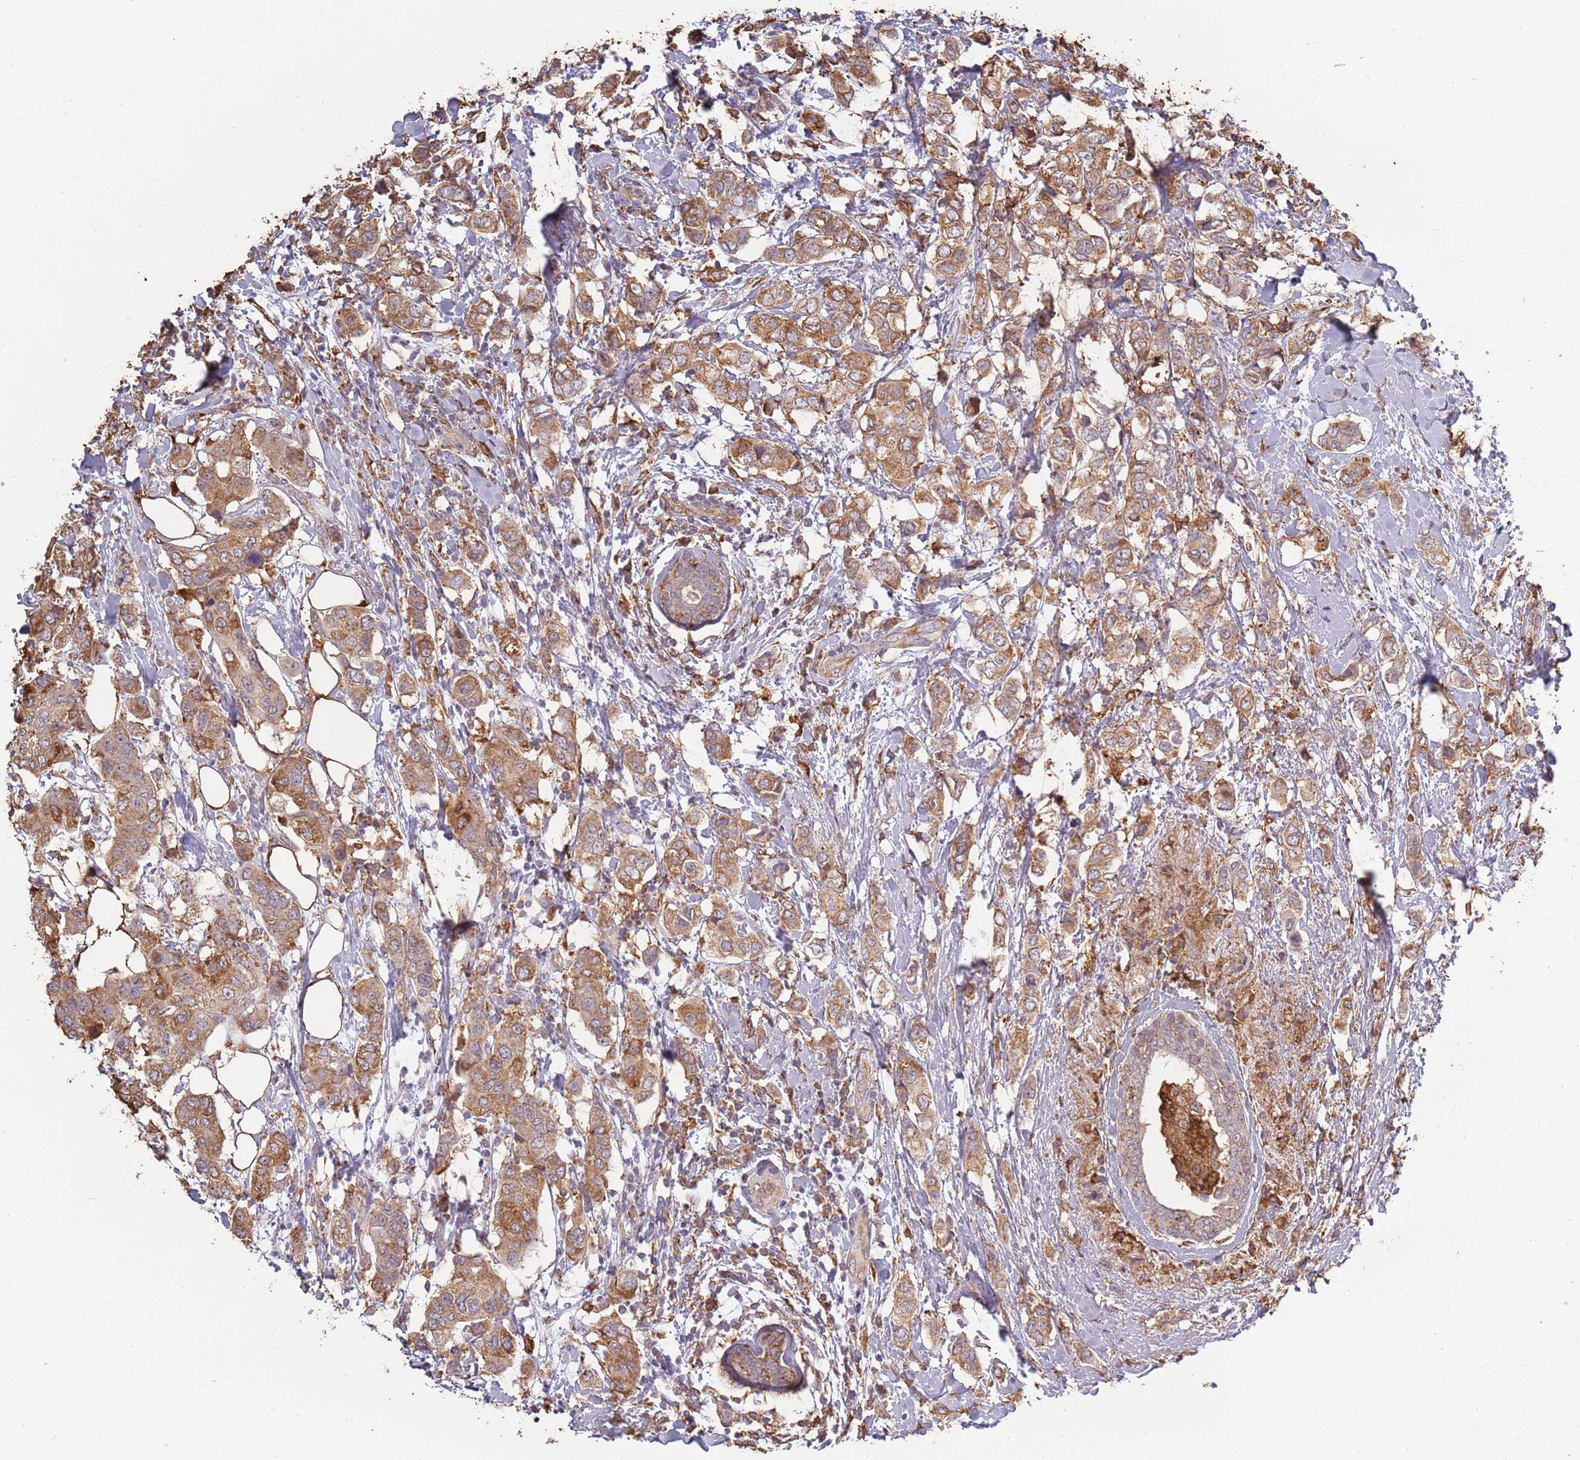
{"staining": {"intensity": "moderate", "quantity": ">75%", "location": "cytoplasmic/membranous"}, "tissue": "breast cancer", "cell_type": "Tumor cells", "image_type": "cancer", "snomed": [{"axis": "morphology", "description": "Lobular carcinoma"}, {"axis": "topography", "description": "Breast"}], "caption": "Immunohistochemical staining of lobular carcinoma (breast) reveals medium levels of moderate cytoplasmic/membranous protein positivity in approximately >75% of tumor cells. Nuclei are stained in blue.", "gene": "ATOSB", "patient": {"sex": "female", "age": 51}}